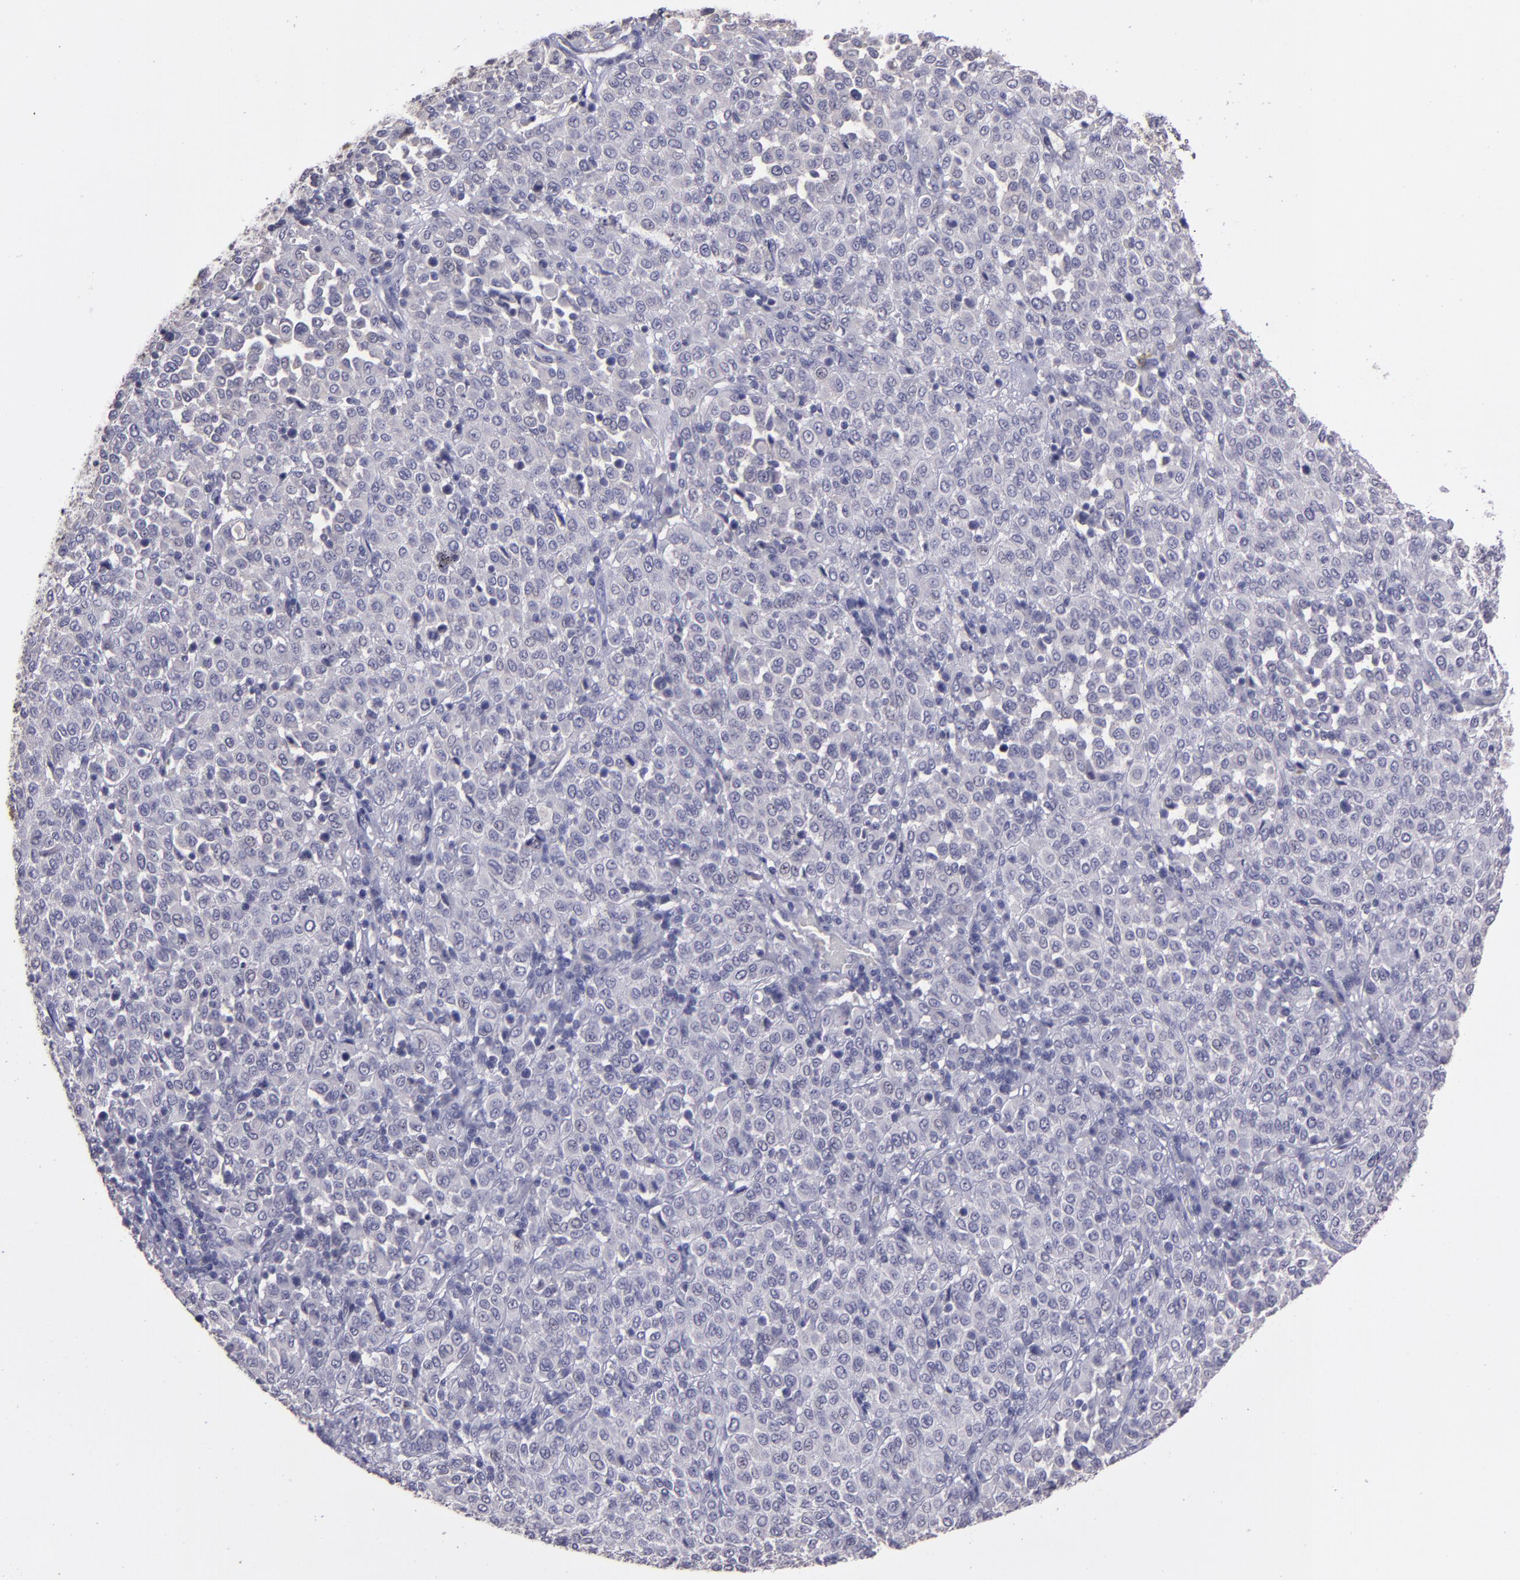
{"staining": {"intensity": "negative", "quantity": "none", "location": "none"}, "tissue": "melanoma", "cell_type": "Tumor cells", "image_type": "cancer", "snomed": [{"axis": "morphology", "description": "Malignant melanoma, Metastatic site"}, {"axis": "topography", "description": "Pancreas"}], "caption": "Immunohistochemistry (IHC) image of neoplastic tissue: human melanoma stained with DAB shows no significant protein expression in tumor cells.", "gene": "MASP1", "patient": {"sex": "female", "age": 30}}